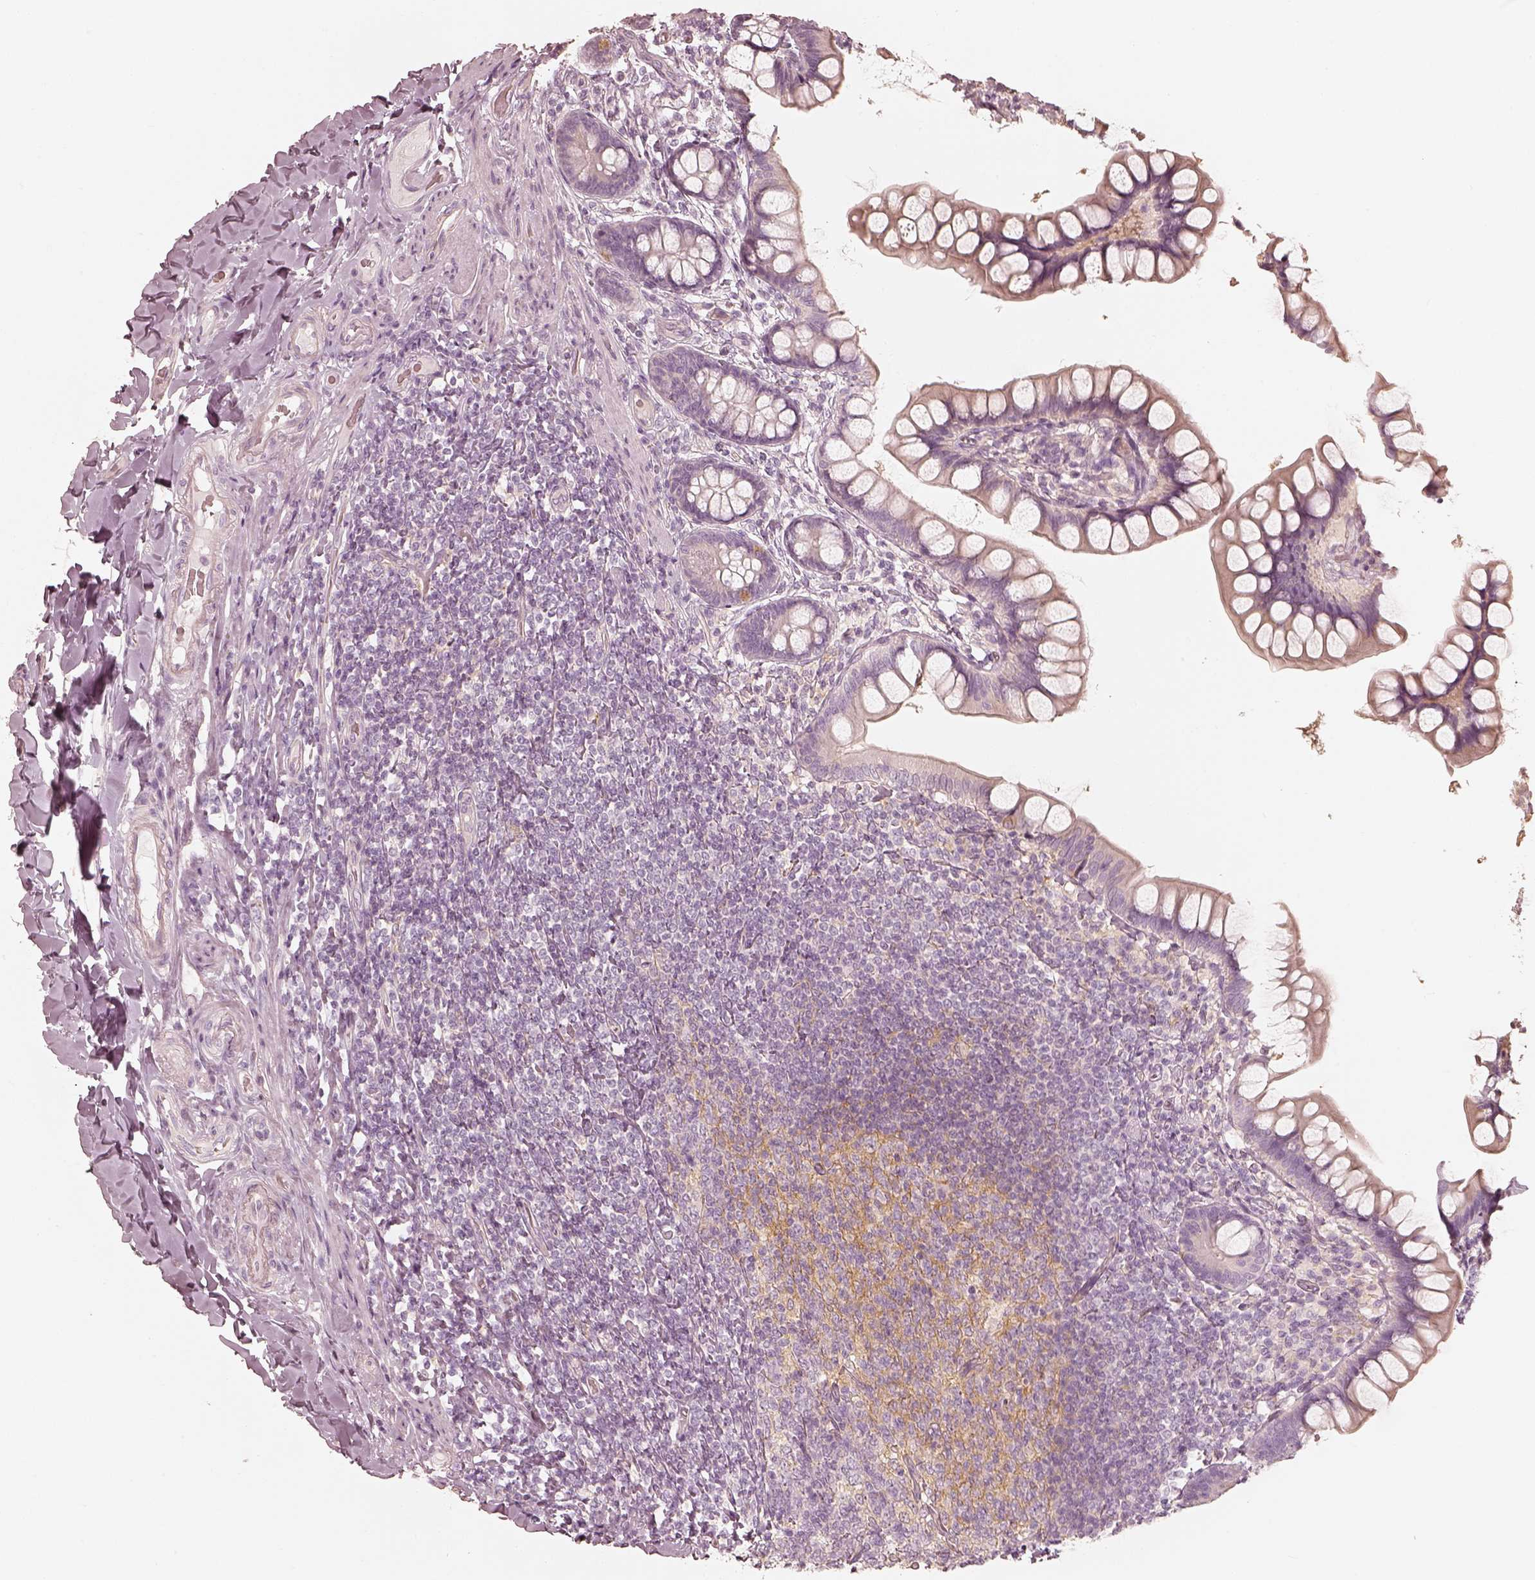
{"staining": {"intensity": "negative", "quantity": "none", "location": "none"}, "tissue": "small intestine", "cell_type": "Glandular cells", "image_type": "normal", "snomed": [{"axis": "morphology", "description": "Normal tissue, NOS"}, {"axis": "topography", "description": "Small intestine"}], "caption": "Glandular cells are negative for brown protein staining in normal small intestine. The staining is performed using DAB (3,3'-diaminobenzidine) brown chromogen with nuclei counter-stained in using hematoxylin.", "gene": "FMNL2", "patient": {"sex": "male", "age": 70}}